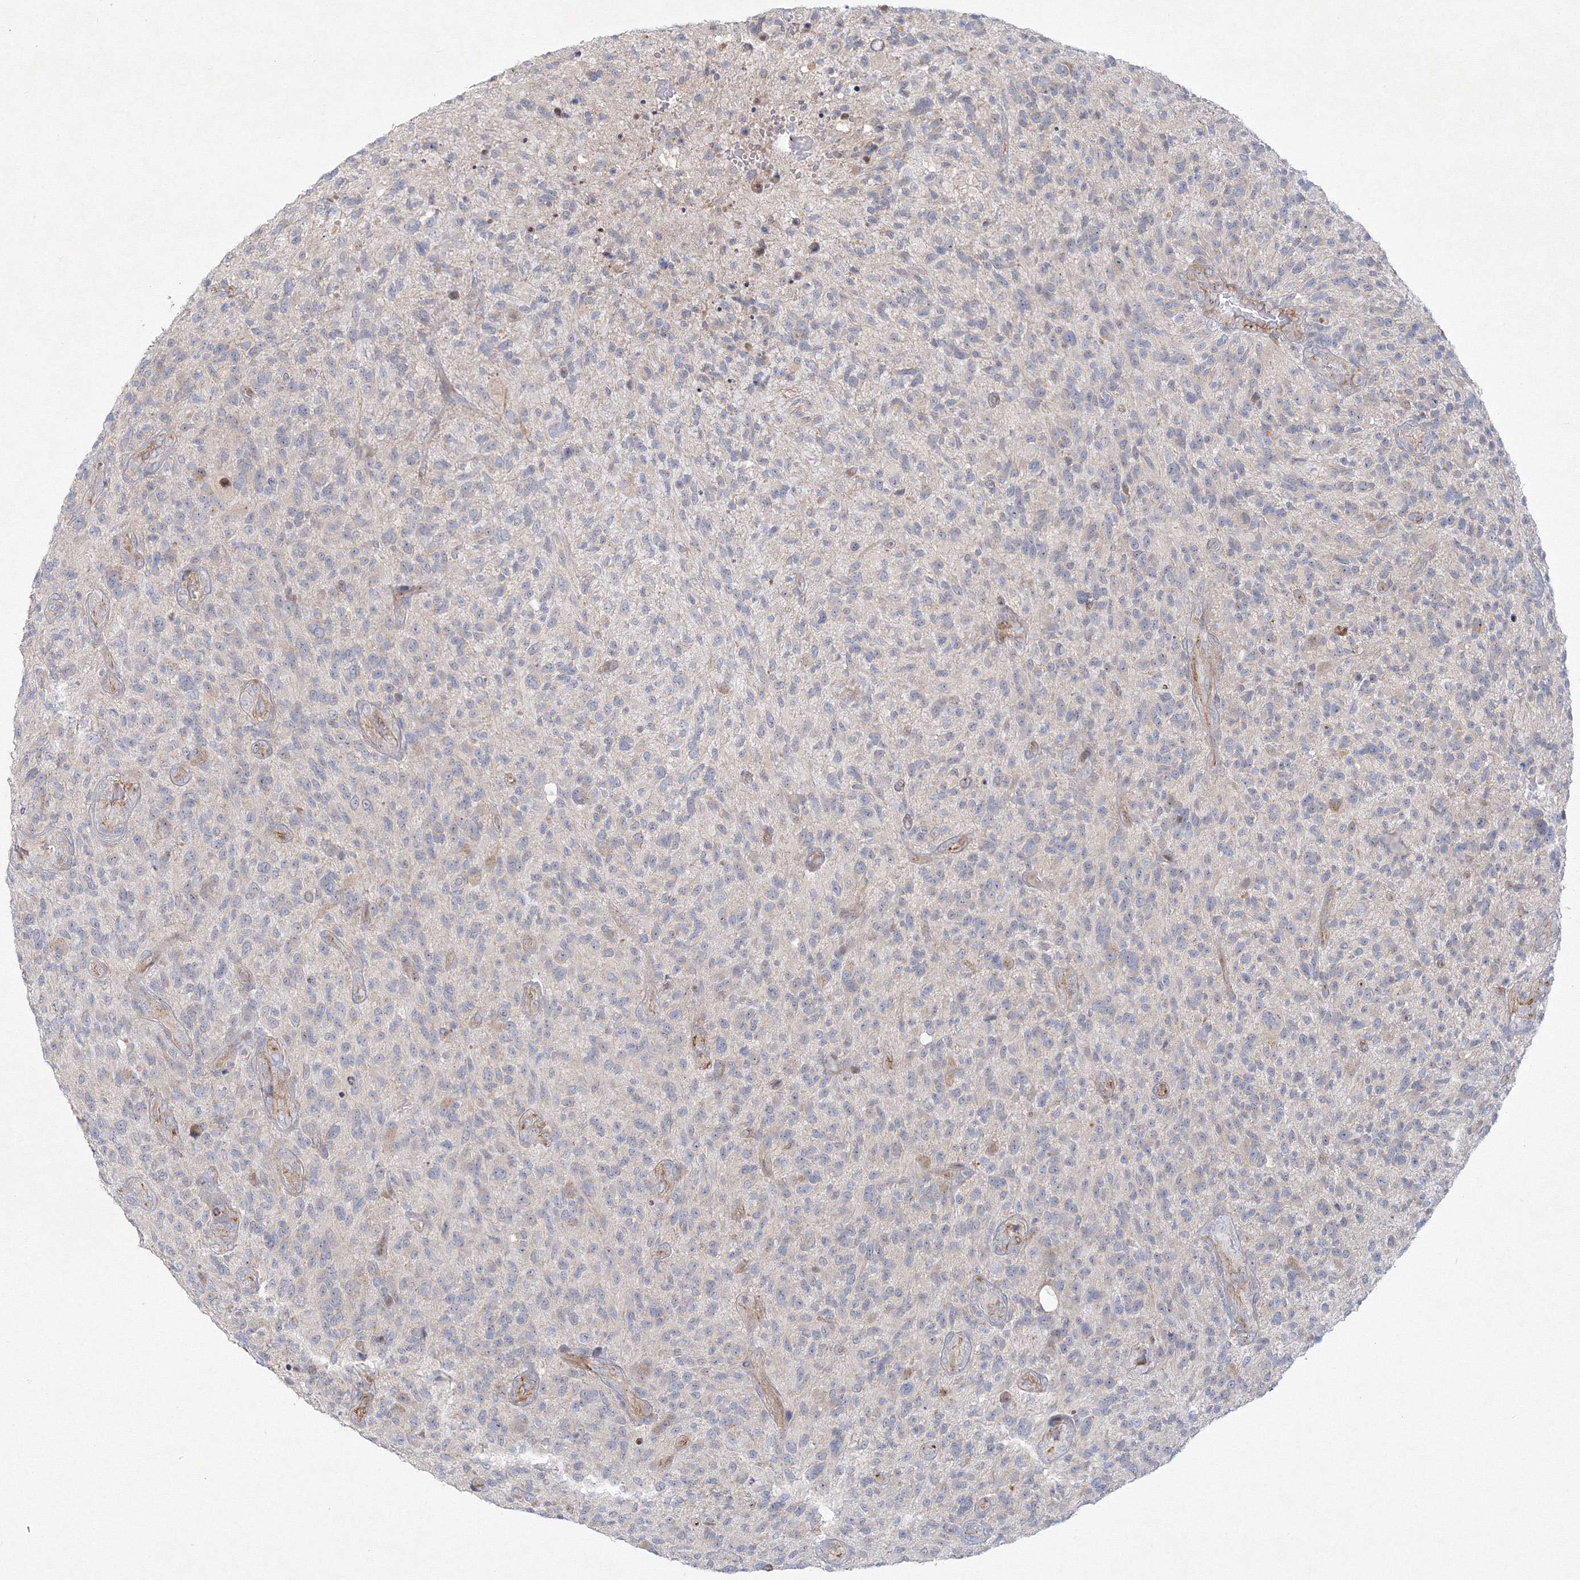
{"staining": {"intensity": "negative", "quantity": "none", "location": "none"}, "tissue": "glioma", "cell_type": "Tumor cells", "image_type": "cancer", "snomed": [{"axis": "morphology", "description": "Glioma, malignant, High grade"}, {"axis": "topography", "description": "Brain"}], "caption": "DAB (3,3'-diaminobenzidine) immunohistochemical staining of glioma shows no significant staining in tumor cells.", "gene": "WDR49", "patient": {"sex": "male", "age": 47}}